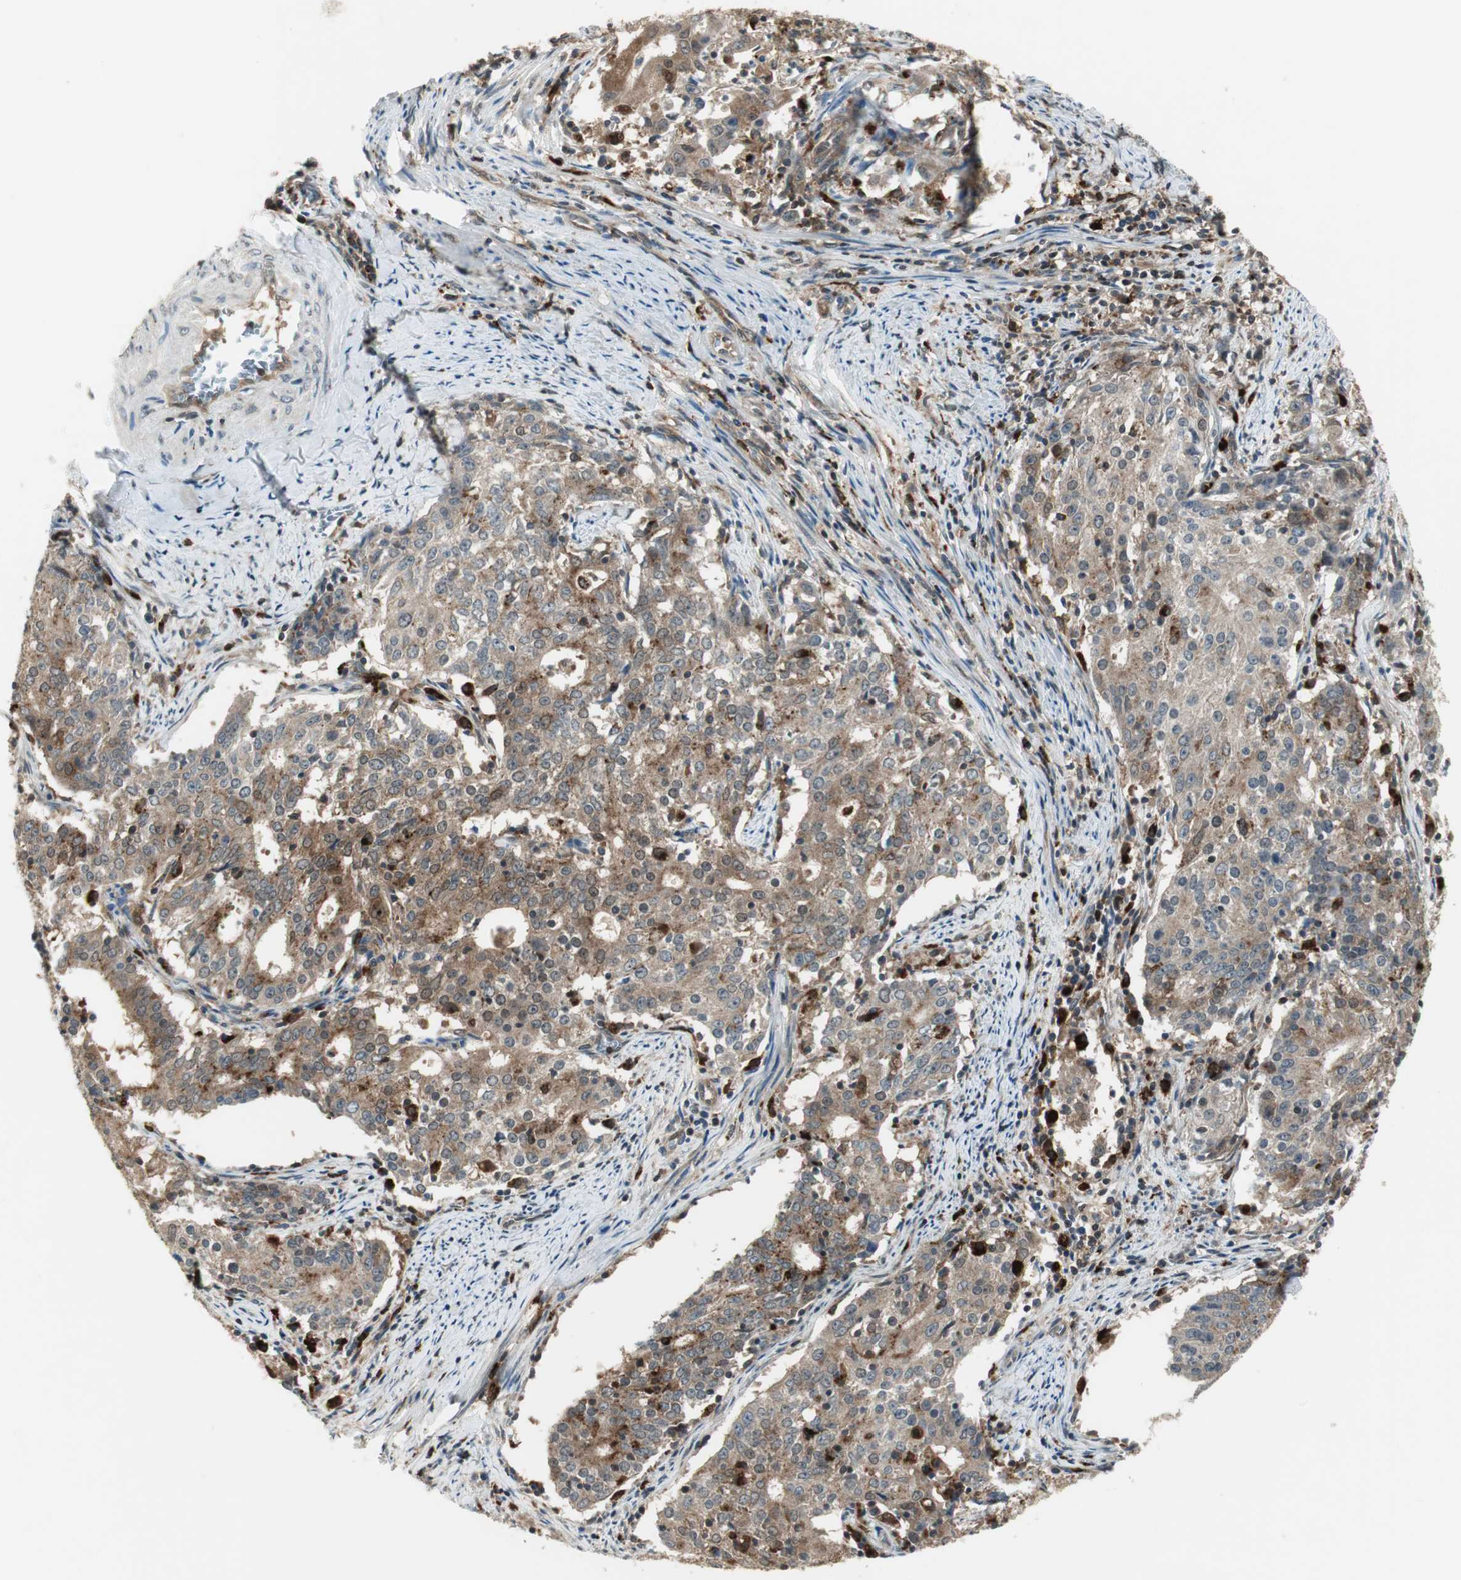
{"staining": {"intensity": "moderate", "quantity": ">75%", "location": "cytoplasmic/membranous"}, "tissue": "cervical cancer", "cell_type": "Tumor cells", "image_type": "cancer", "snomed": [{"axis": "morphology", "description": "Adenocarcinoma, NOS"}, {"axis": "topography", "description": "Cervix"}], "caption": "DAB (3,3'-diaminobenzidine) immunohistochemical staining of human cervical cancer displays moderate cytoplasmic/membranous protein expression in approximately >75% of tumor cells.", "gene": "NCK1", "patient": {"sex": "female", "age": 44}}